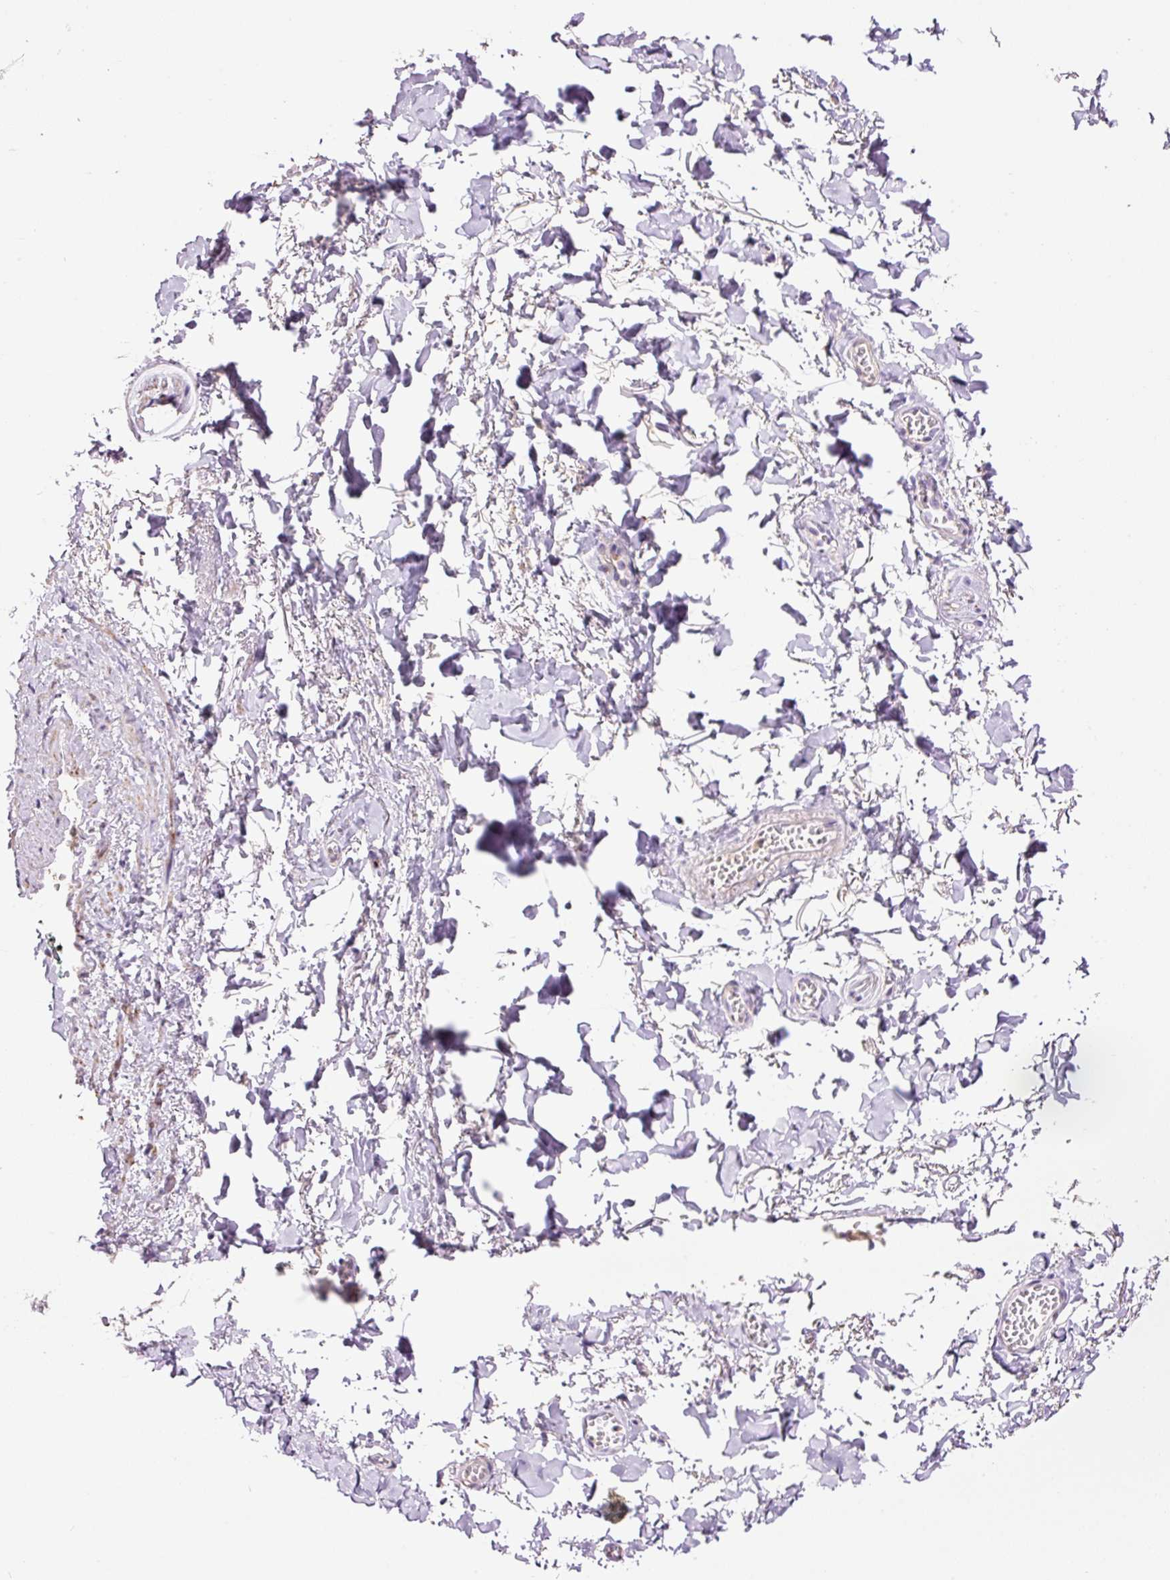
{"staining": {"intensity": "negative", "quantity": "none", "location": "none"}, "tissue": "adipose tissue", "cell_type": "Adipocytes", "image_type": "normal", "snomed": [{"axis": "morphology", "description": "Normal tissue, NOS"}, {"axis": "topography", "description": "Vulva"}, {"axis": "topography", "description": "Vagina"}, {"axis": "topography", "description": "Peripheral nerve tissue"}], "caption": "High magnification brightfield microscopy of unremarkable adipose tissue stained with DAB (brown) and counterstained with hematoxylin (blue): adipocytes show no significant positivity.", "gene": "TMEM8B", "patient": {"sex": "female", "age": 66}}